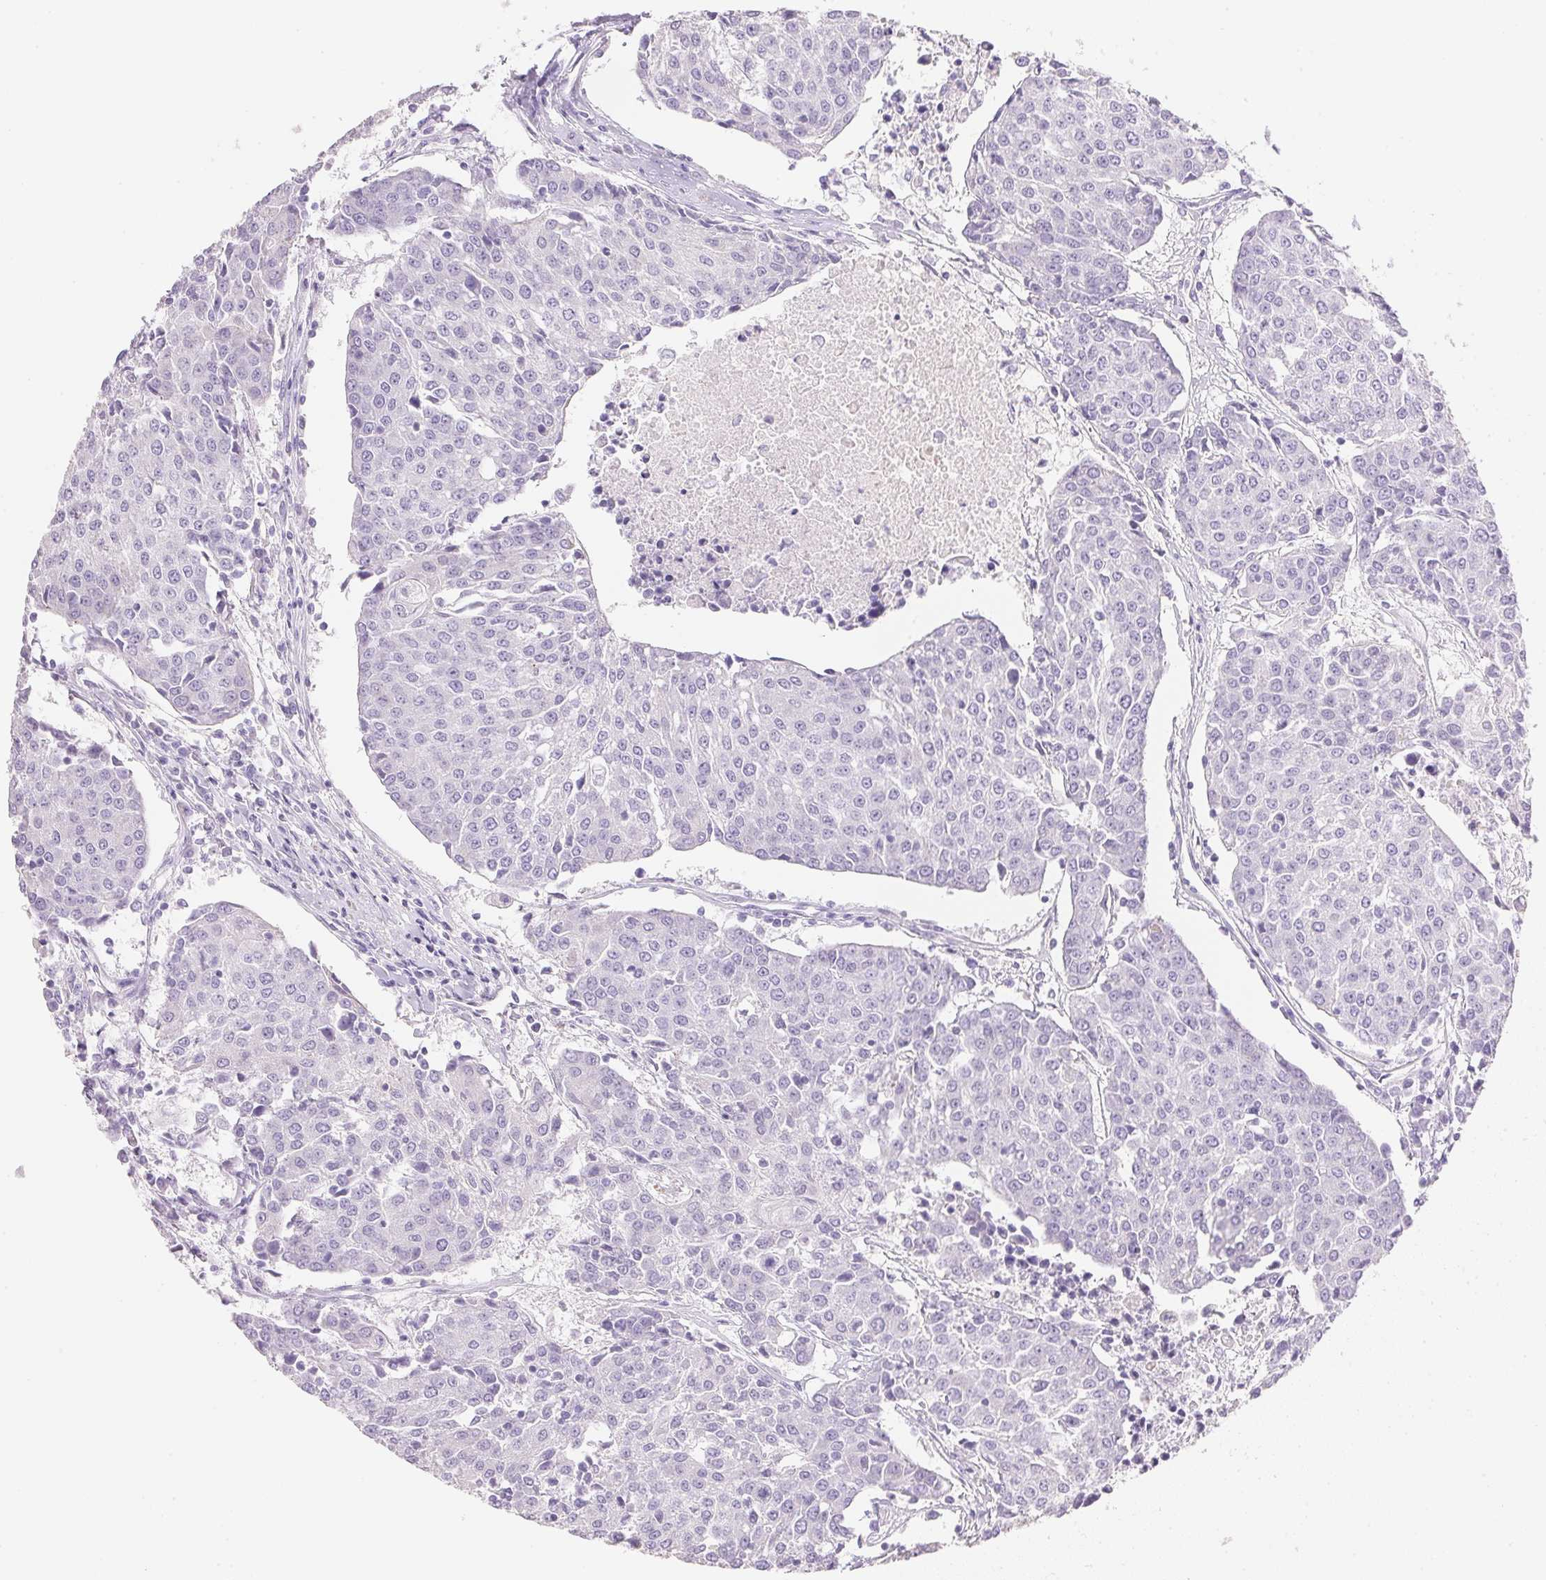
{"staining": {"intensity": "negative", "quantity": "none", "location": "none"}, "tissue": "urothelial cancer", "cell_type": "Tumor cells", "image_type": "cancer", "snomed": [{"axis": "morphology", "description": "Urothelial carcinoma, High grade"}, {"axis": "topography", "description": "Urinary bladder"}], "caption": "IHC micrograph of human urothelial cancer stained for a protein (brown), which reveals no staining in tumor cells.", "gene": "KCNE2", "patient": {"sex": "female", "age": 85}}